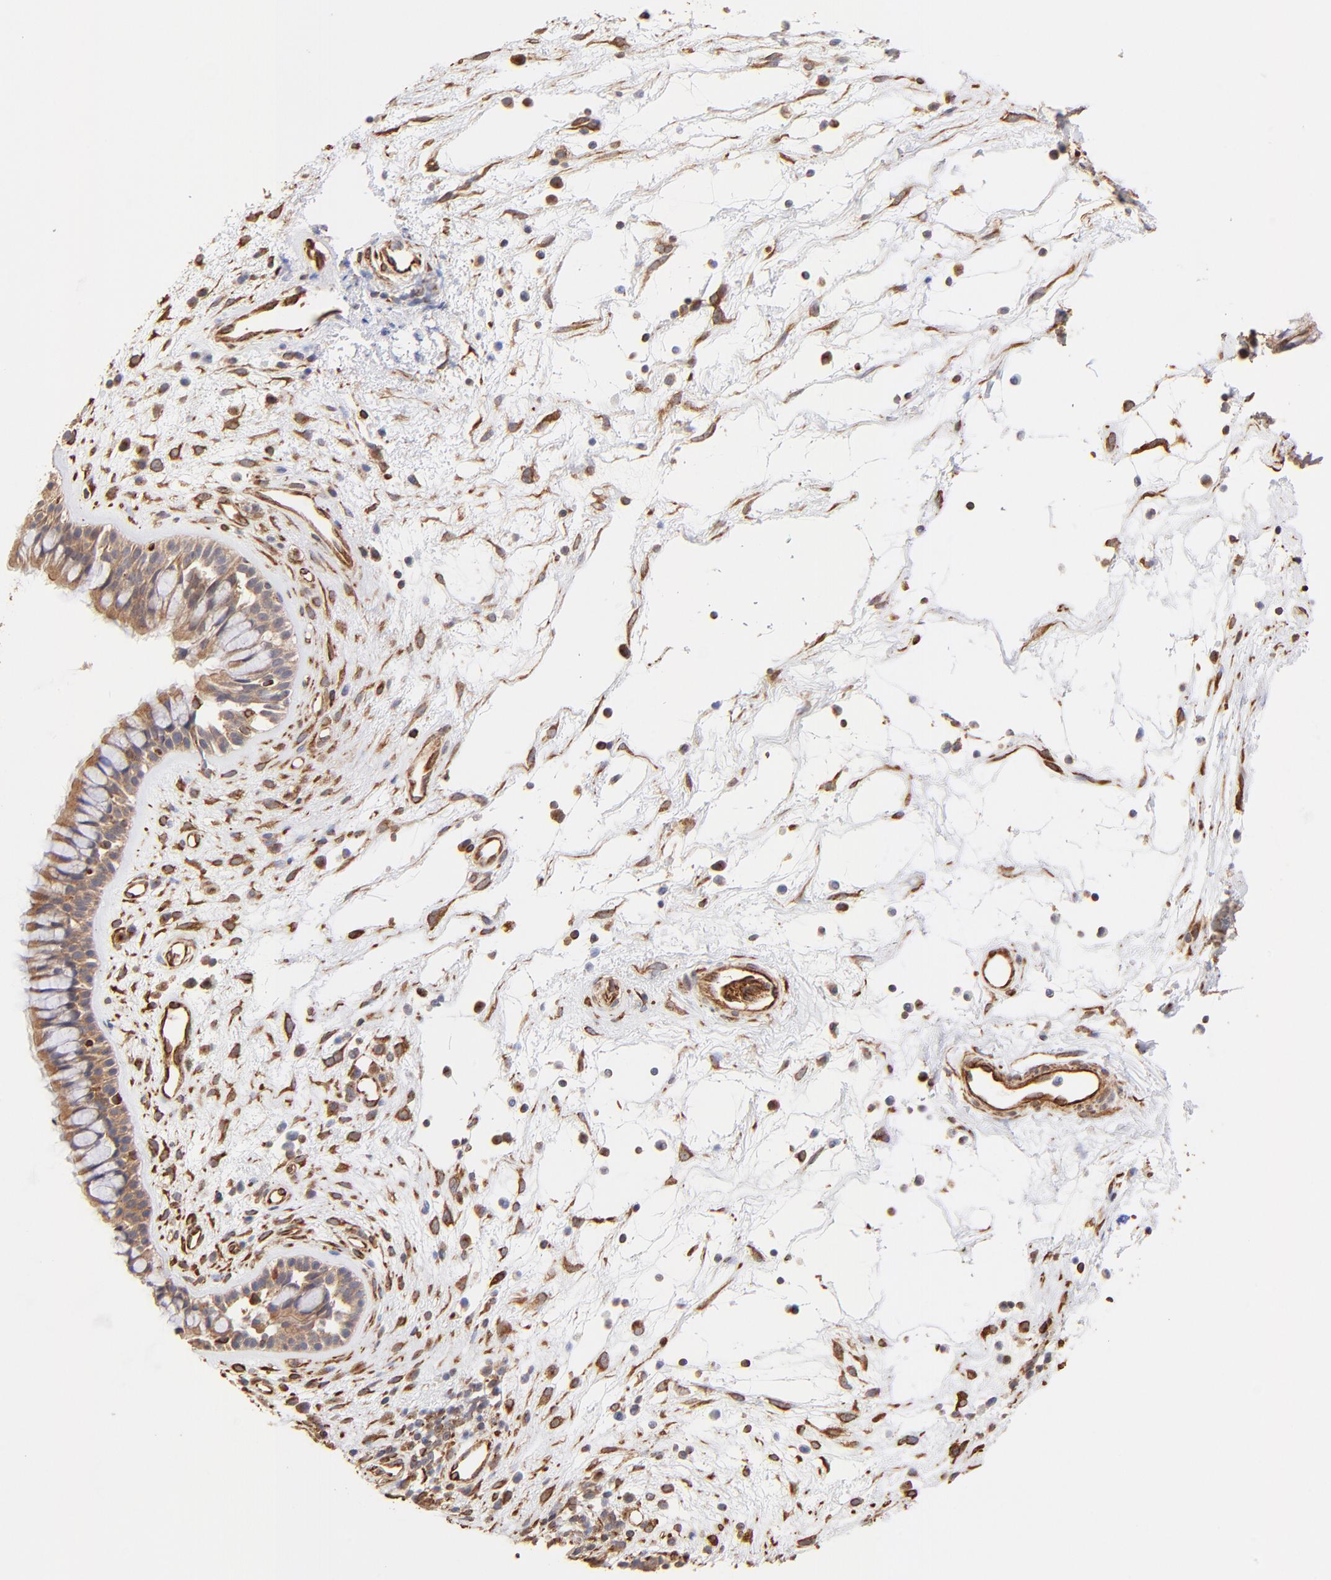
{"staining": {"intensity": "moderate", "quantity": ">75%", "location": "cytoplasmic/membranous"}, "tissue": "nasopharynx", "cell_type": "Respiratory epithelial cells", "image_type": "normal", "snomed": [{"axis": "morphology", "description": "Normal tissue, NOS"}, {"axis": "morphology", "description": "Inflammation, NOS"}, {"axis": "topography", "description": "Nasopharynx"}], "caption": "Nasopharynx was stained to show a protein in brown. There is medium levels of moderate cytoplasmic/membranous staining in about >75% of respiratory epithelial cells. The staining was performed using DAB to visualize the protein expression in brown, while the nuclei were stained in blue with hematoxylin (Magnification: 20x).", "gene": "TNFAIP3", "patient": {"sex": "male", "age": 48}}